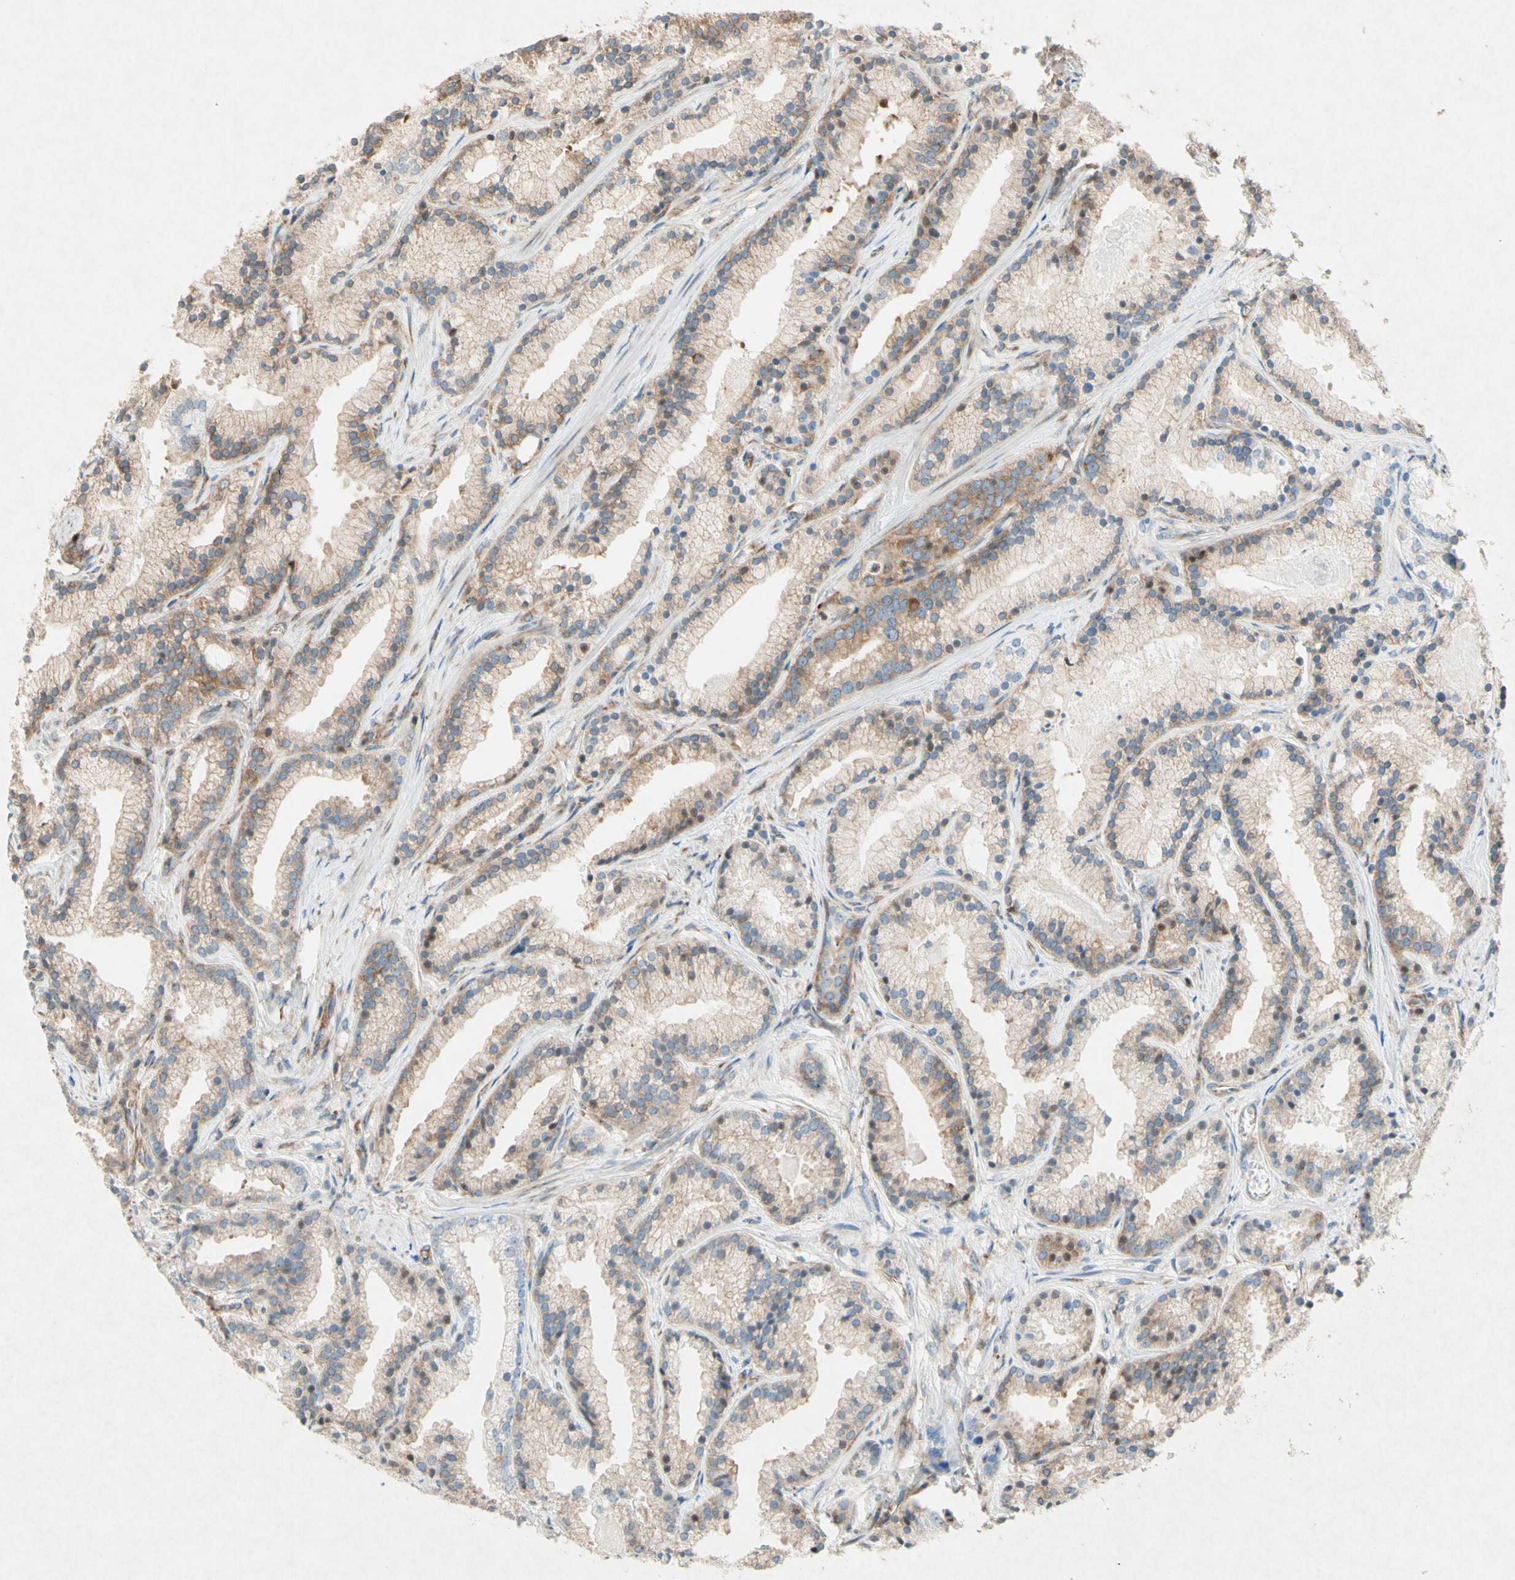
{"staining": {"intensity": "moderate", "quantity": "<25%", "location": "cytoplasmic/membranous"}, "tissue": "prostate cancer", "cell_type": "Tumor cells", "image_type": "cancer", "snomed": [{"axis": "morphology", "description": "Adenocarcinoma, Low grade"}, {"axis": "topography", "description": "Prostate"}], "caption": "Protein staining of prostate cancer tissue demonstrates moderate cytoplasmic/membranous expression in about <25% of tumor cells.", "gene": "PABPC1", "patient": {"sex": "male", "age": 59}}